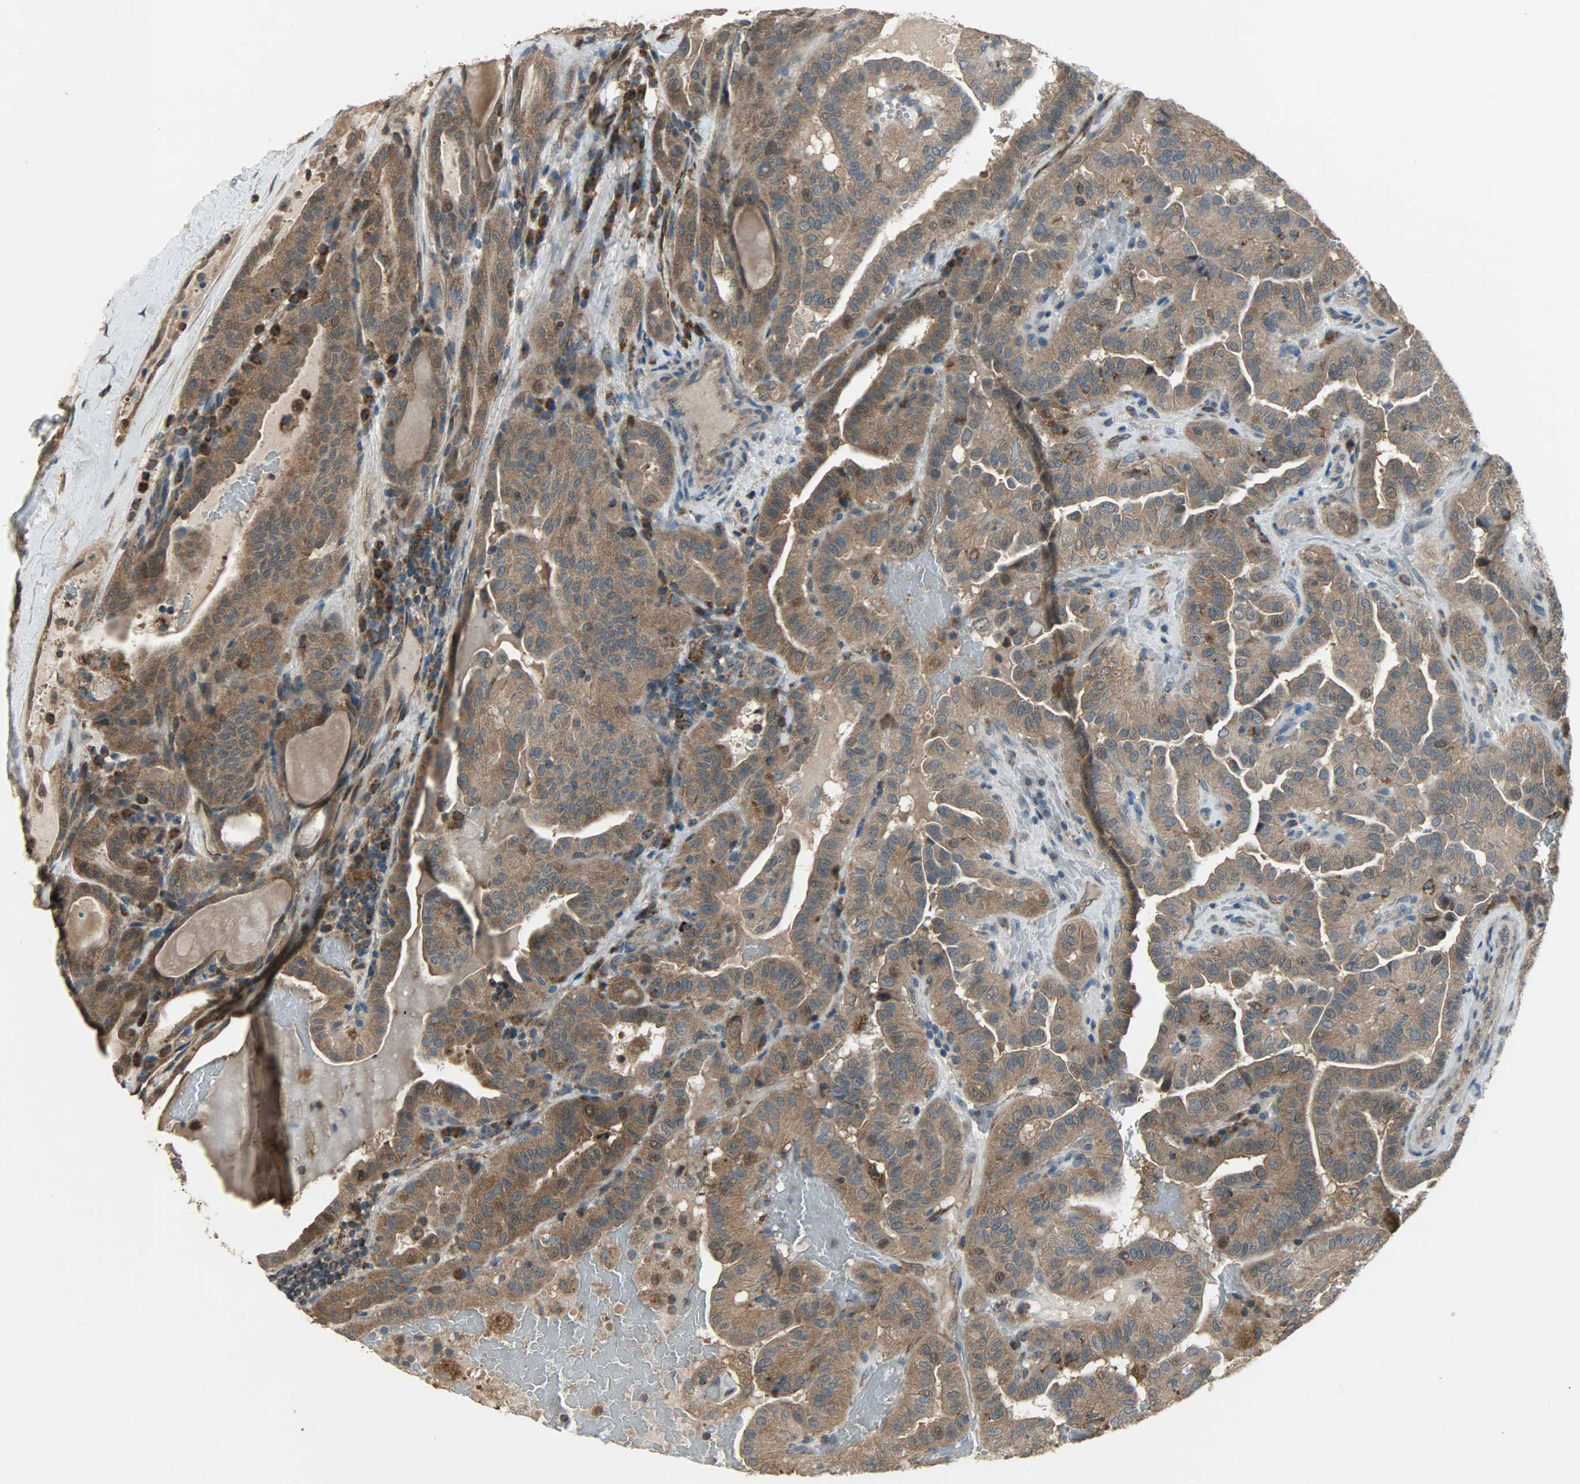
{"staining": {"intensity": "strong", "quantity": ">75%", "location": "cytoplasmic/membranous,nuclear"}, "tissue": "thyroid cancer", "cell_type": "Tumor cells", "image_type": "cancer", "snomed": [{"axis": "morphology", "description": "Papillary adenocarcinoma, NOS"}, {"axis": "topography", "description": "Thyroid gland"}], "caption": "Immunohistochemical staining of human thyroid papillary adenocarcinoma shows strong cytoplasmic/membranous and nuclear protein expression in approximately >75% of tumor cells.", "gene": "AMT", "patient": {"sex": "male", "age": 77}}